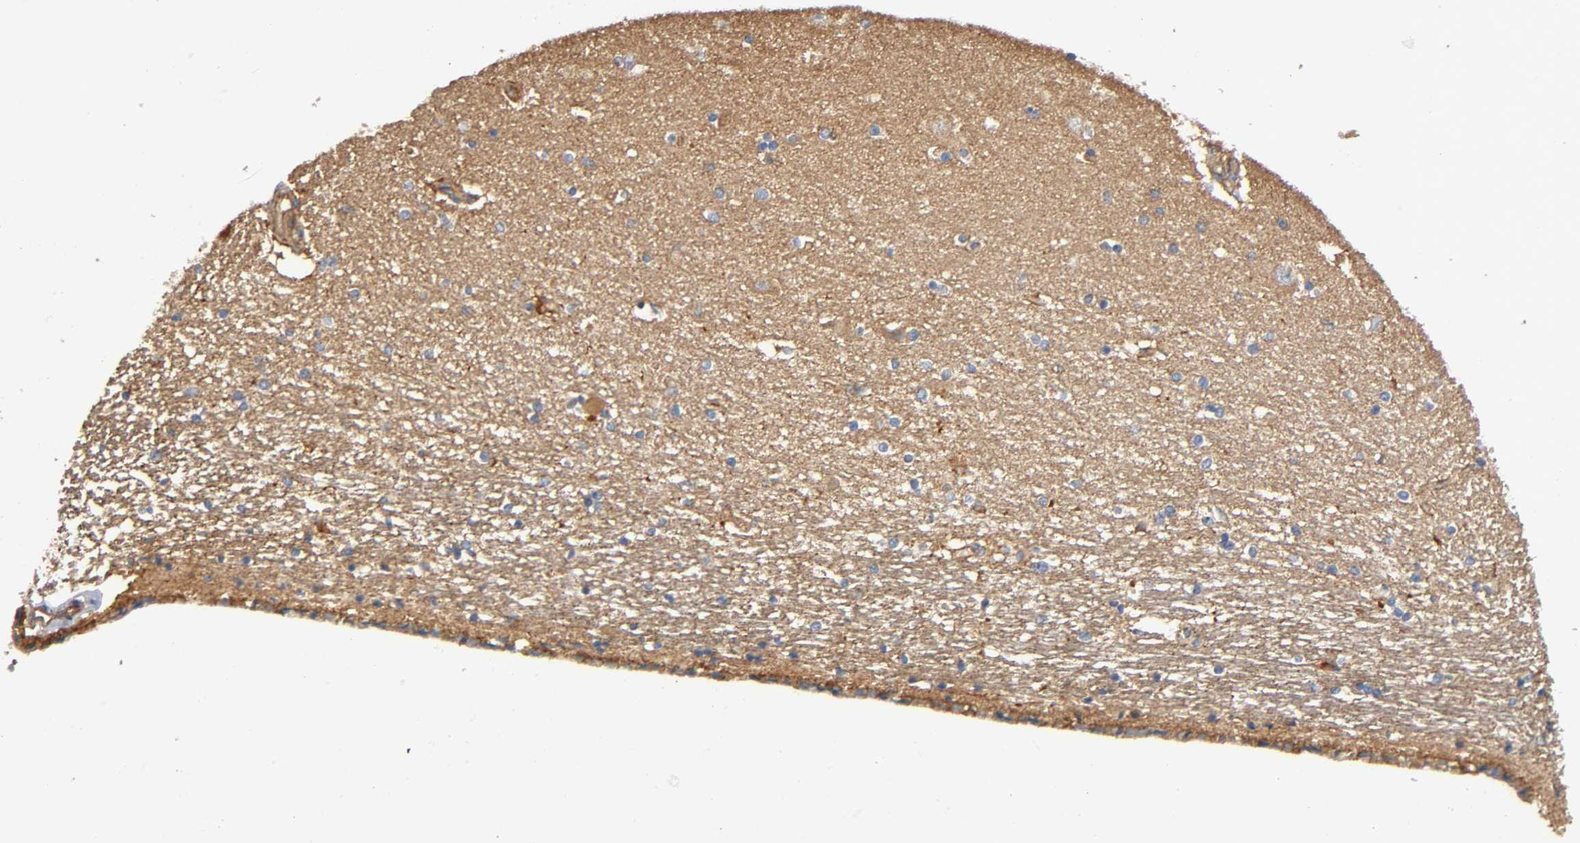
{"staining": {"intensity": "negative", "quantity": "none", "location": "none"}, "tissue": "hippocampus", "cell_type": "Glial cells", "image_type": "normal", "snomed": [{"axis": "morphology", "description": "Normal tissue, NOS"}, {"axis": "topography", "description": "Hippocampus"}], "caption": "A high-resolution micrograph shows immunohistochemistry staining of normal hippocampus, which exhibits no significant positivity in glial cells. The staining was performed using DAB to visualize the protein expression in brown, while the nuclei were stained in blue with hematoxylin (Magnification: 20x).", "gene": "MARS1", "patient": {"sex": "female", "age": 54}}